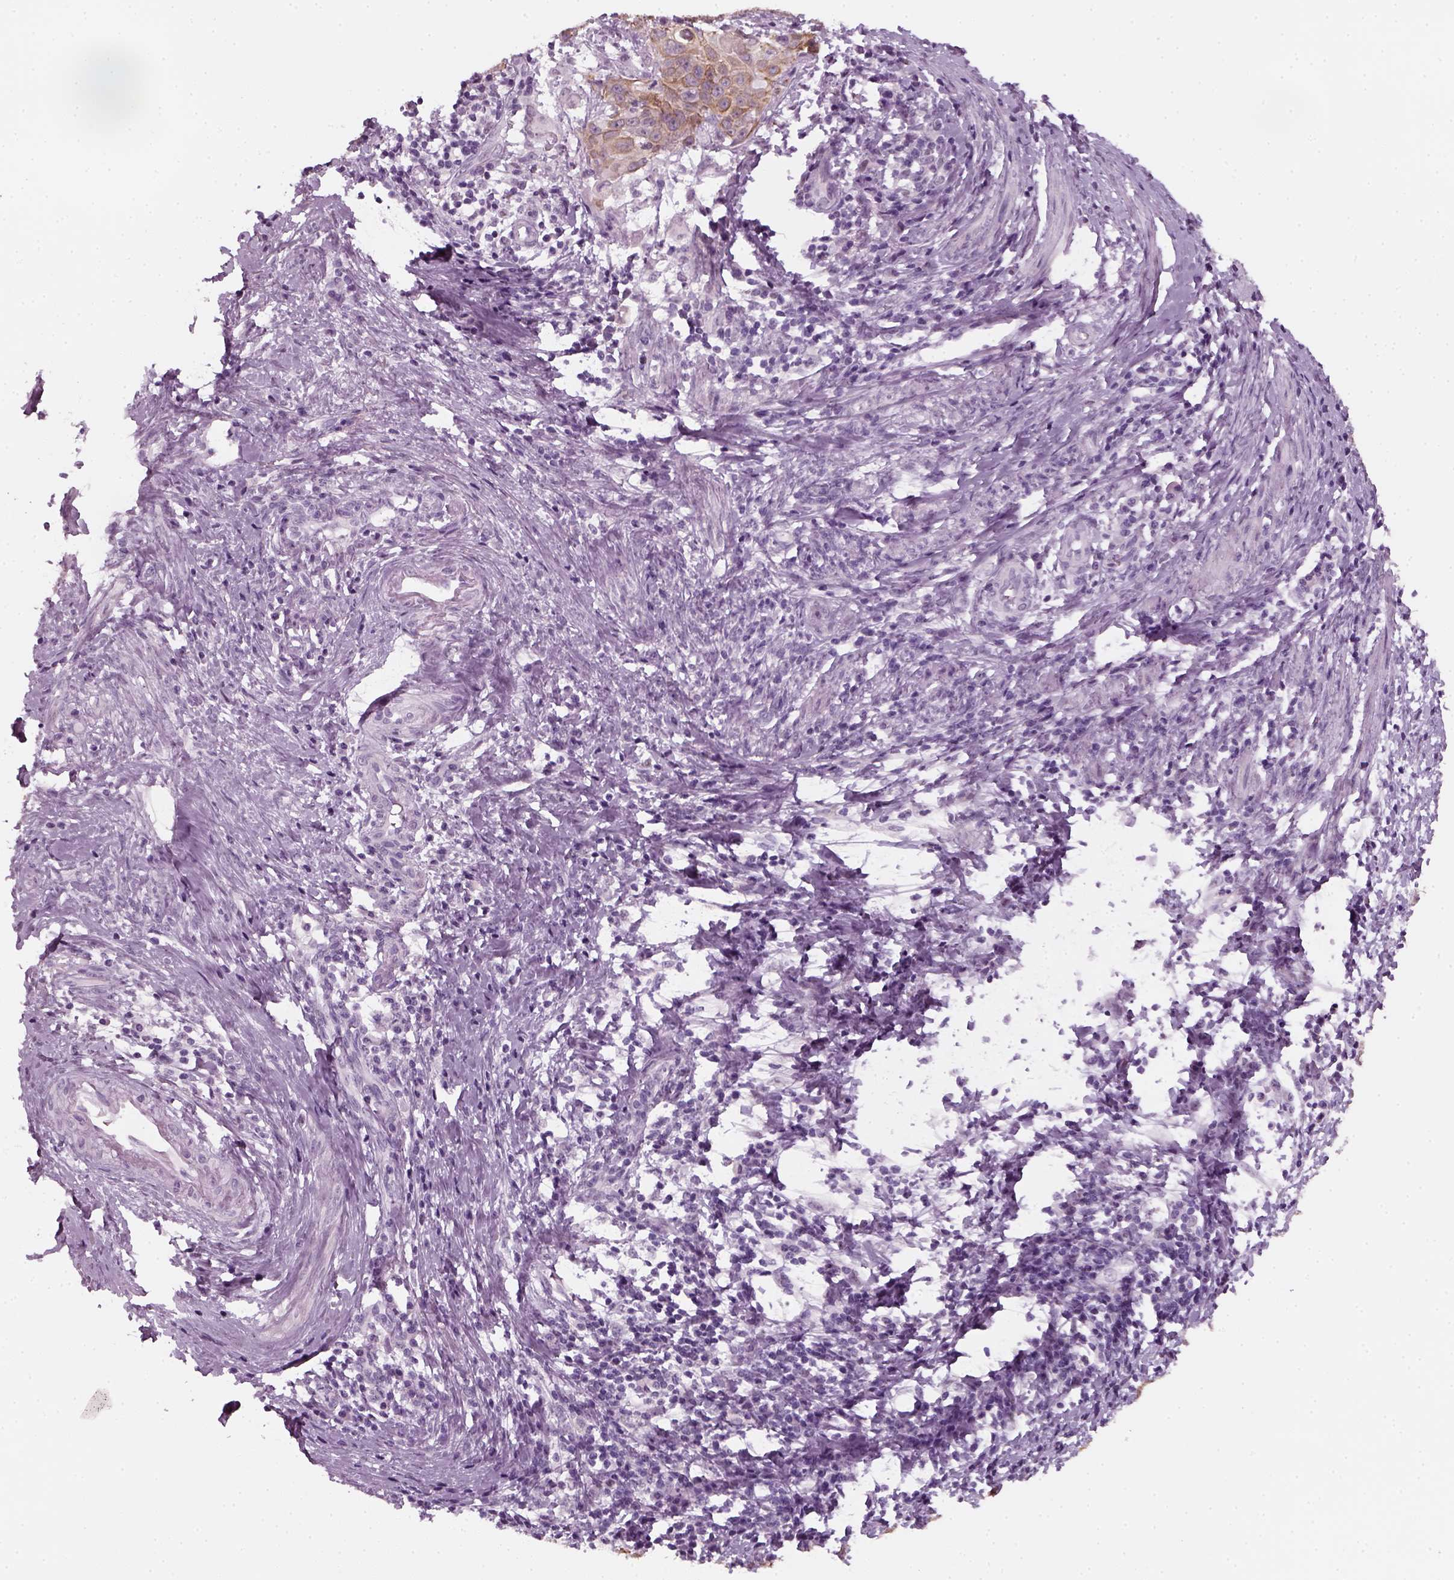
{"staining": {"intensity": "weak", "quantity": ">75%", "location": "cytoplasmic/membranous"}, "tissue": "cervical cancer", "cell_type": "Tumor cells", "image_type": "cancer", "snomed": [{"axis": "morphology", "description": "Squamous cell carcinoma, NOS"}, {"axis": "topography", "description": "Cervix"}], "caption": "A brown stain highlights weak cytoplasmic/membranous positivity of a protein in human squamous cell carcinoma (cervical) tumor cells.", "gene": "KRT75", "patient": {"sex": "female", "age": 65}}